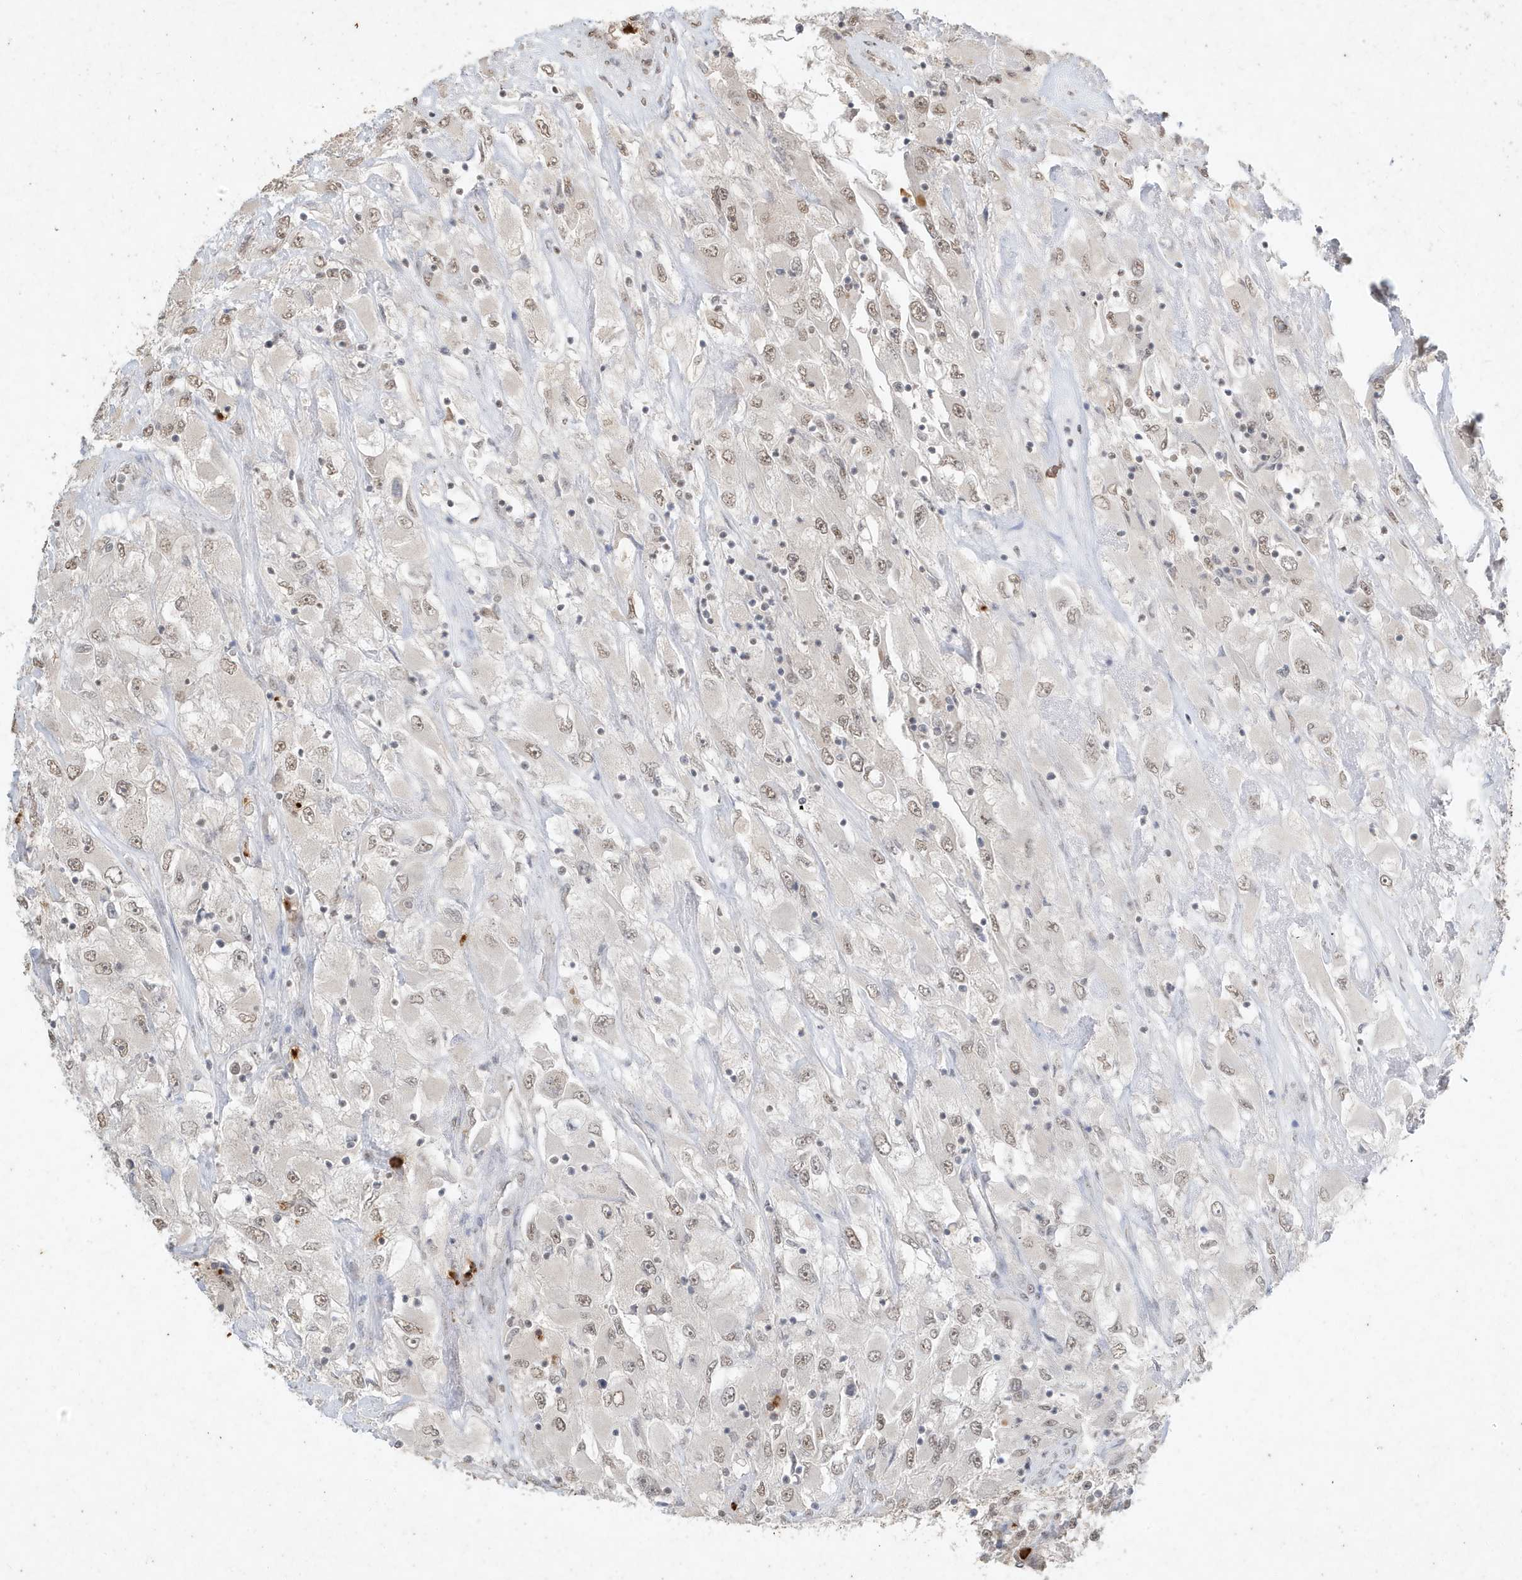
{"staining": {"intensity": "weak", "quantity": "25%-75%", "location": "nuclear"}, "tissue": "renal cancer", "cell_type": "Tumor cells", "image_type": "cancer", "snomed": [{"axis": "morphology", "description": "Adenocarcinoma, NOS"}, {"axis": "topography", "description": "Kidney"}], "caption": "IHC of human adenocarcinoma (renal) exhibits low levels of weak nuclear positivity in about 25%-75% of tumor cells.", "gene": "DEFA1", "patient": {"sex": "female", "age": 52}}